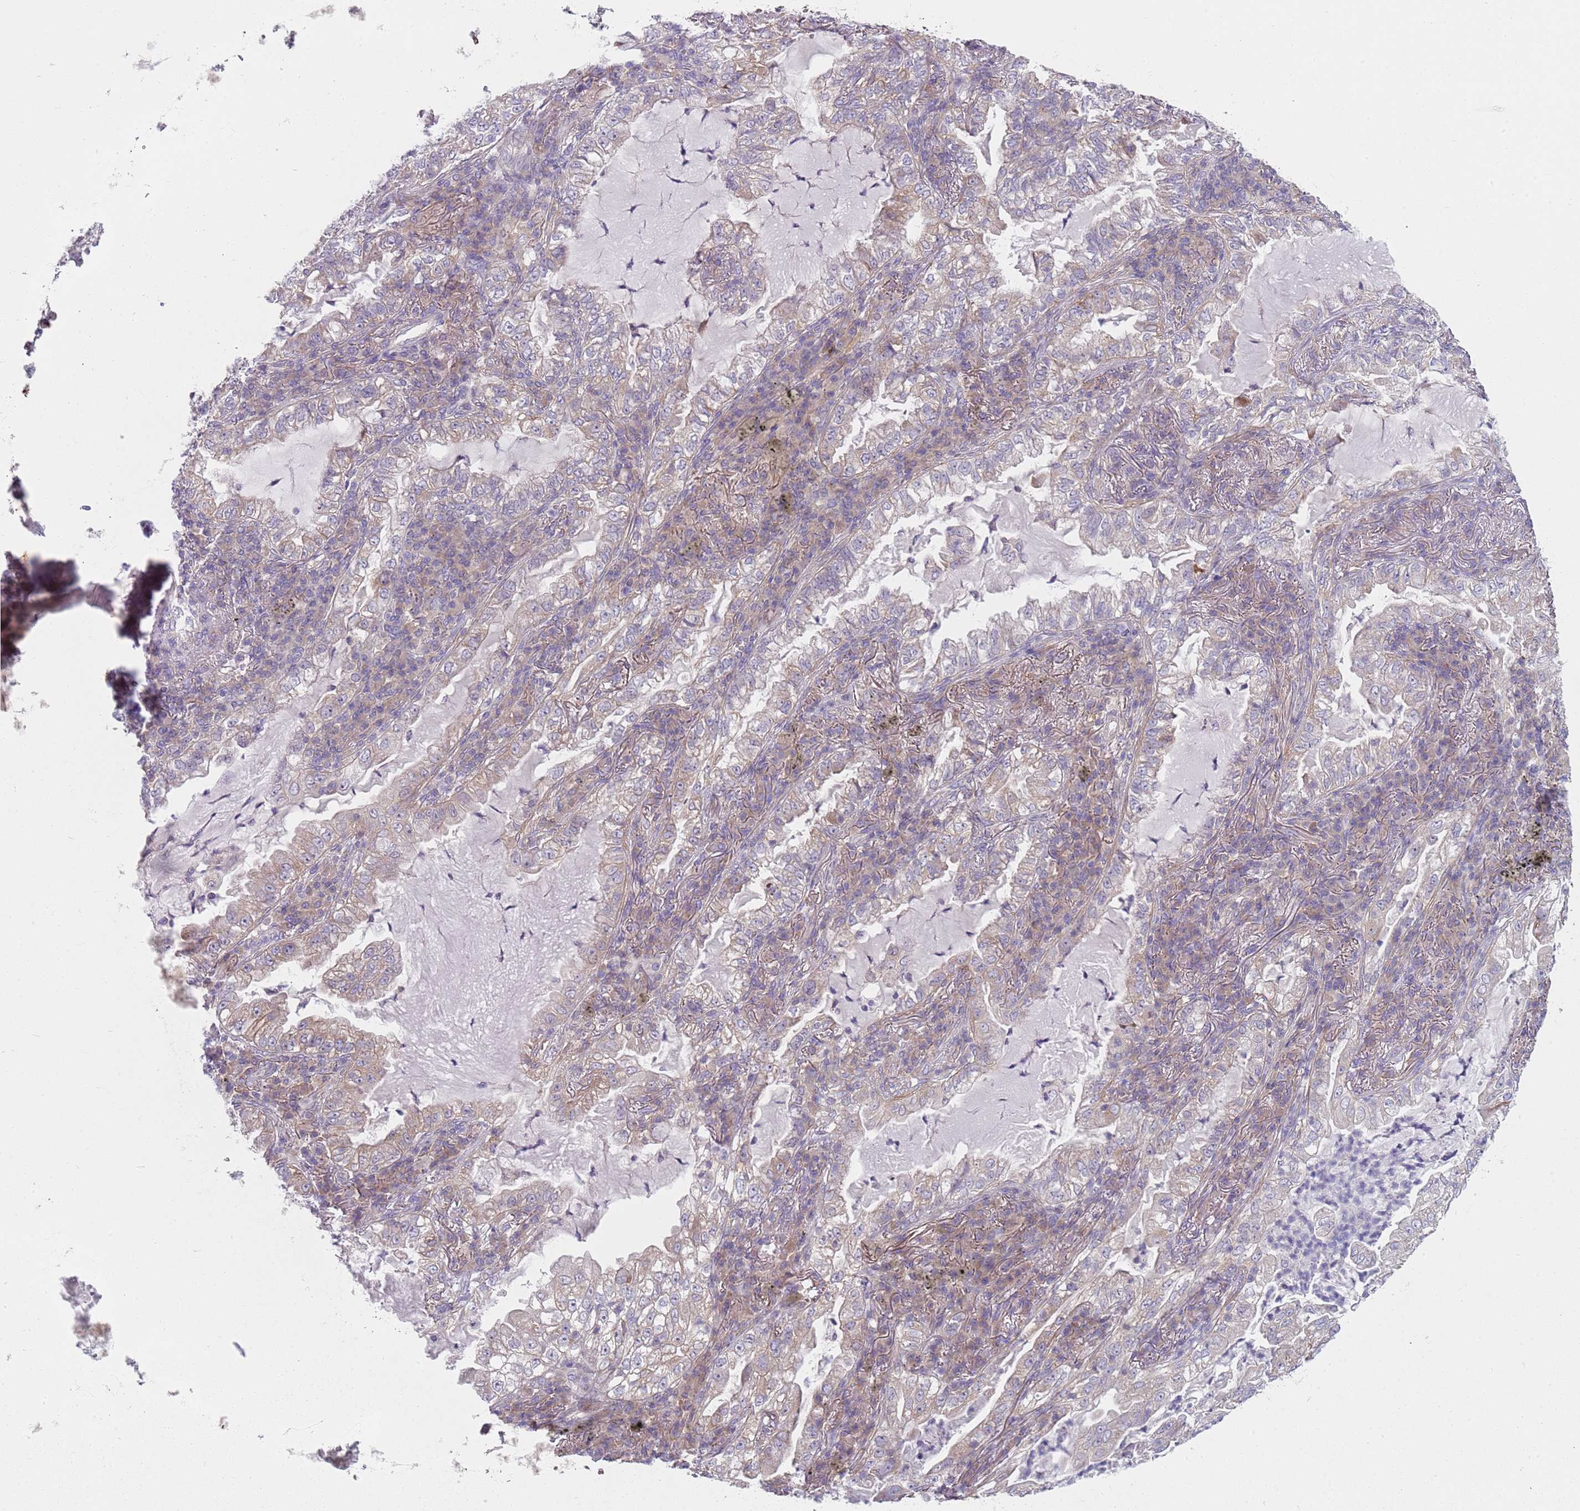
{"staining": {"intensity": "negative", "quantity": "none", "location": "none"}, "tissue": "lung cancer", "cell_type": "Tumor cells", "image_type": "cancer", "snomed": [{"axis": "morphology", "description": "Adenocarcinoma, NOS"}, {"axis": "topography", "description": "Lung"}], "caption": "Photomicrograph shows no significant protein expression in tumor cells of adenocarcinoma (lung). (DAB (3,3'-diaminobenzidine) immunohistochemistry, high magnification).", "gene": "SLC26A6", "patient": {"sex": "female", "age": 73}}